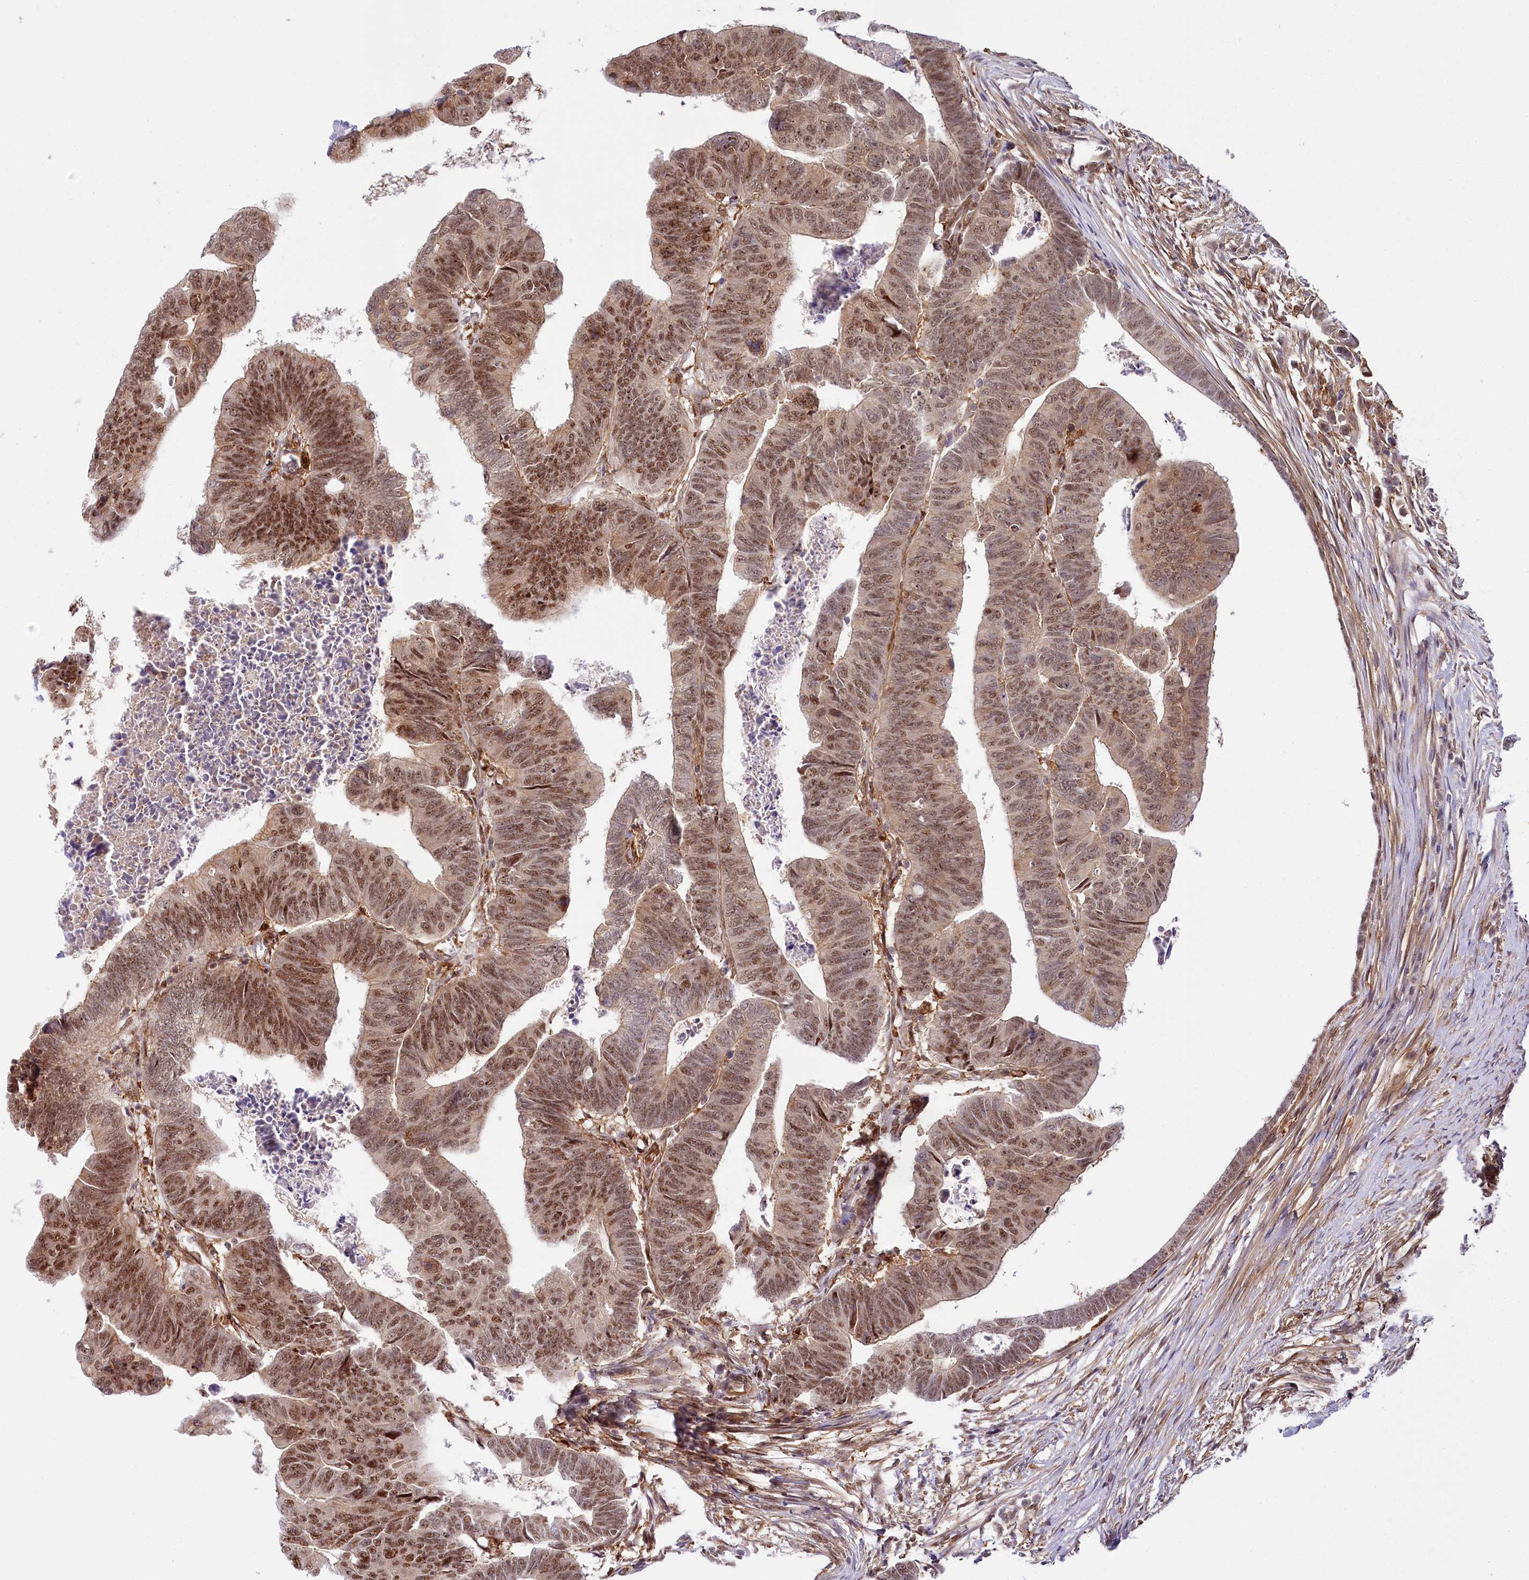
{"staining": {"intensity": "moderate", "quantity": ">75%", "location": "nuclear"}, "tissue": "colorectal cancer", "cell_type": "Tumor cells", "image_type": "cancer", "snomed": [{"axis": "morphology", "description": "Adenocarcinoma, NOS"}, {"axis": "topography", "description": "Rectum"}], "caption": "An immunohistochemistry micrograph of neoplastic tissue is shown. Protein staining in brown labels moderate nuclear positivity in colorectal cancer (adenocarcinoma) within tumor cells.", "gene": "TUBGCP2", "patient": {"sex": "female", "age": 65}}